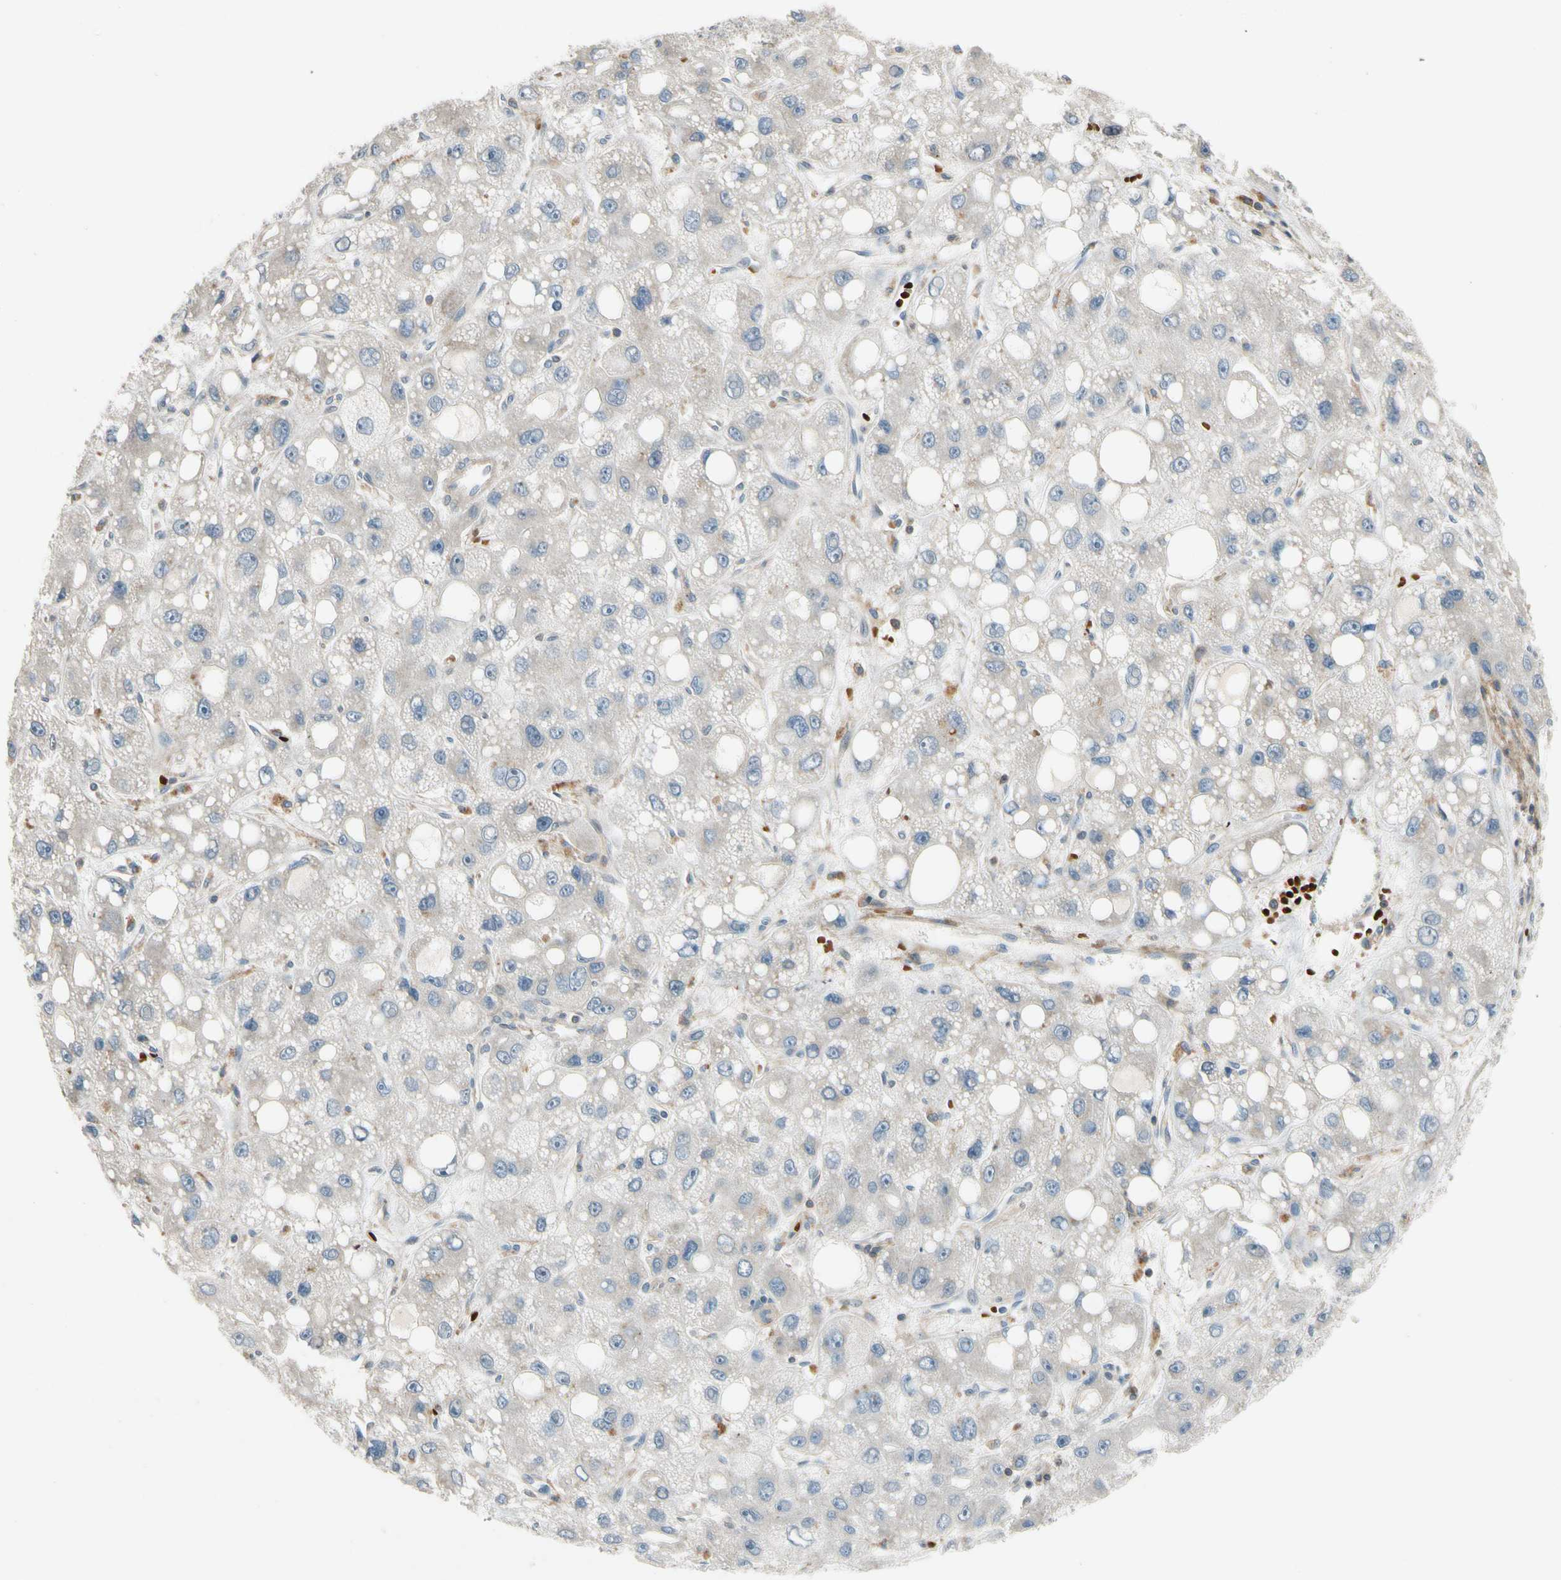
{"staining": {"intensity": "negative", "quantity": "none", "location": "none"}, "tissue": "liver cancer", "cell_type": "Tumor cells", "image_type": "cancer", "snomed": [{"axis": "morphology", "description": "Carcinoma, Hepatocellular, NOS"}, {"axis": "topography", "description": "Liver"}], "caption": "IHC photomicrograph of liver hepatocellular carcinoma stained for a protein (brown), which reveals no expression in tumor cells.", "gene": "MST1R", "patient": {"sex": "male", "age": 55}}